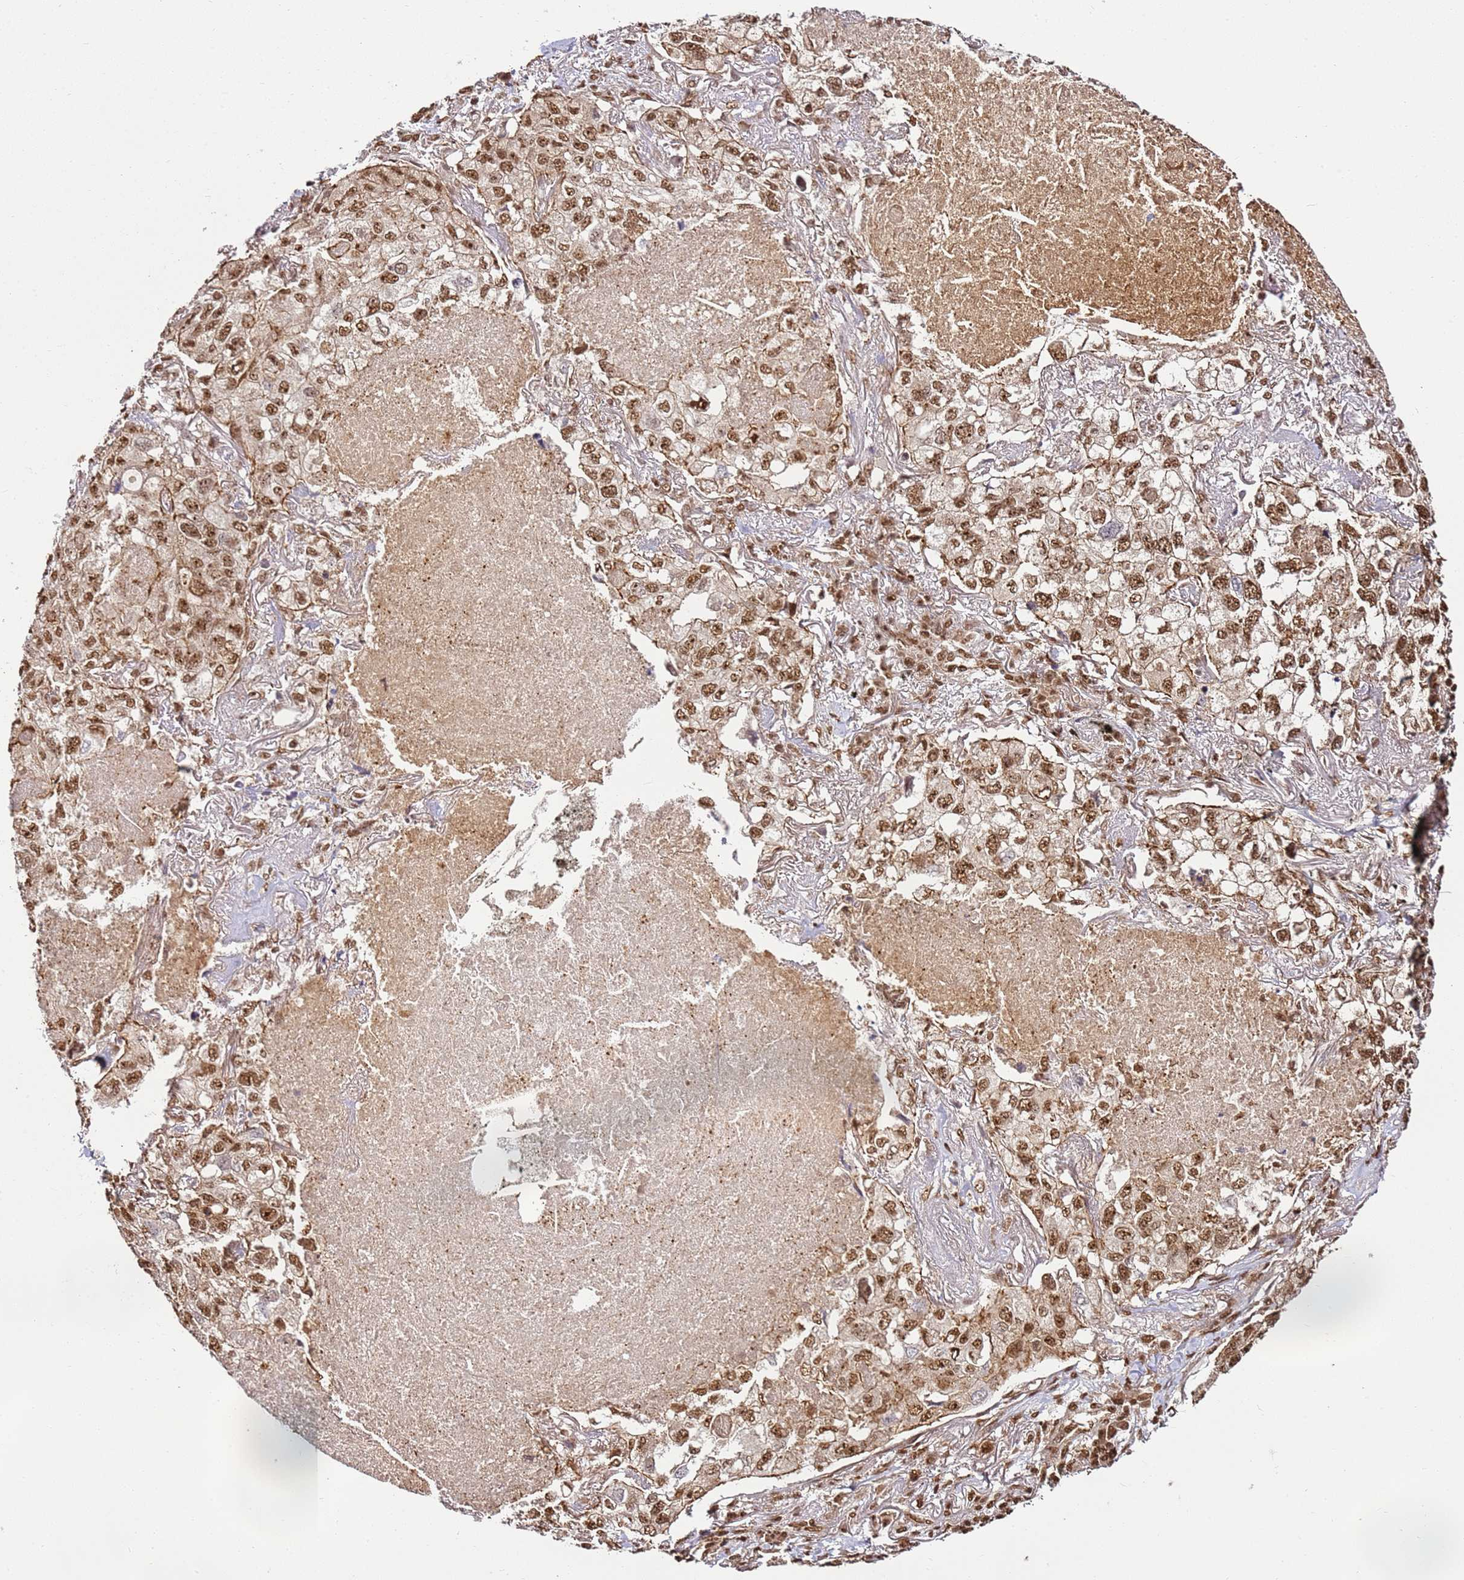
{"staining": {"intensity": "moderate", "quantity": ">75%", "location": "nuclear"}, "tissue": "lung cancer", "cell_type": "Tumor cells", "image_type": "cancer", "snomed": [{"axis": "morphology", "description": "Adenocarcinoma, NOS"}, {"axis": "topography", "description": "Lung"}], "caption": "DAB (3,3'-diaminobenzidine) immunohistochemical staining of lung adenocarcinoma shows moderate nuclear protein staining in about >75% of tumor cells. The staining was performed using DAB, with brown indicating positive protein expression. Nuclei are stained blue with hematoxylin.", "gene": "ZBTB12", "patient": {"sex": "male", "age": 65}}